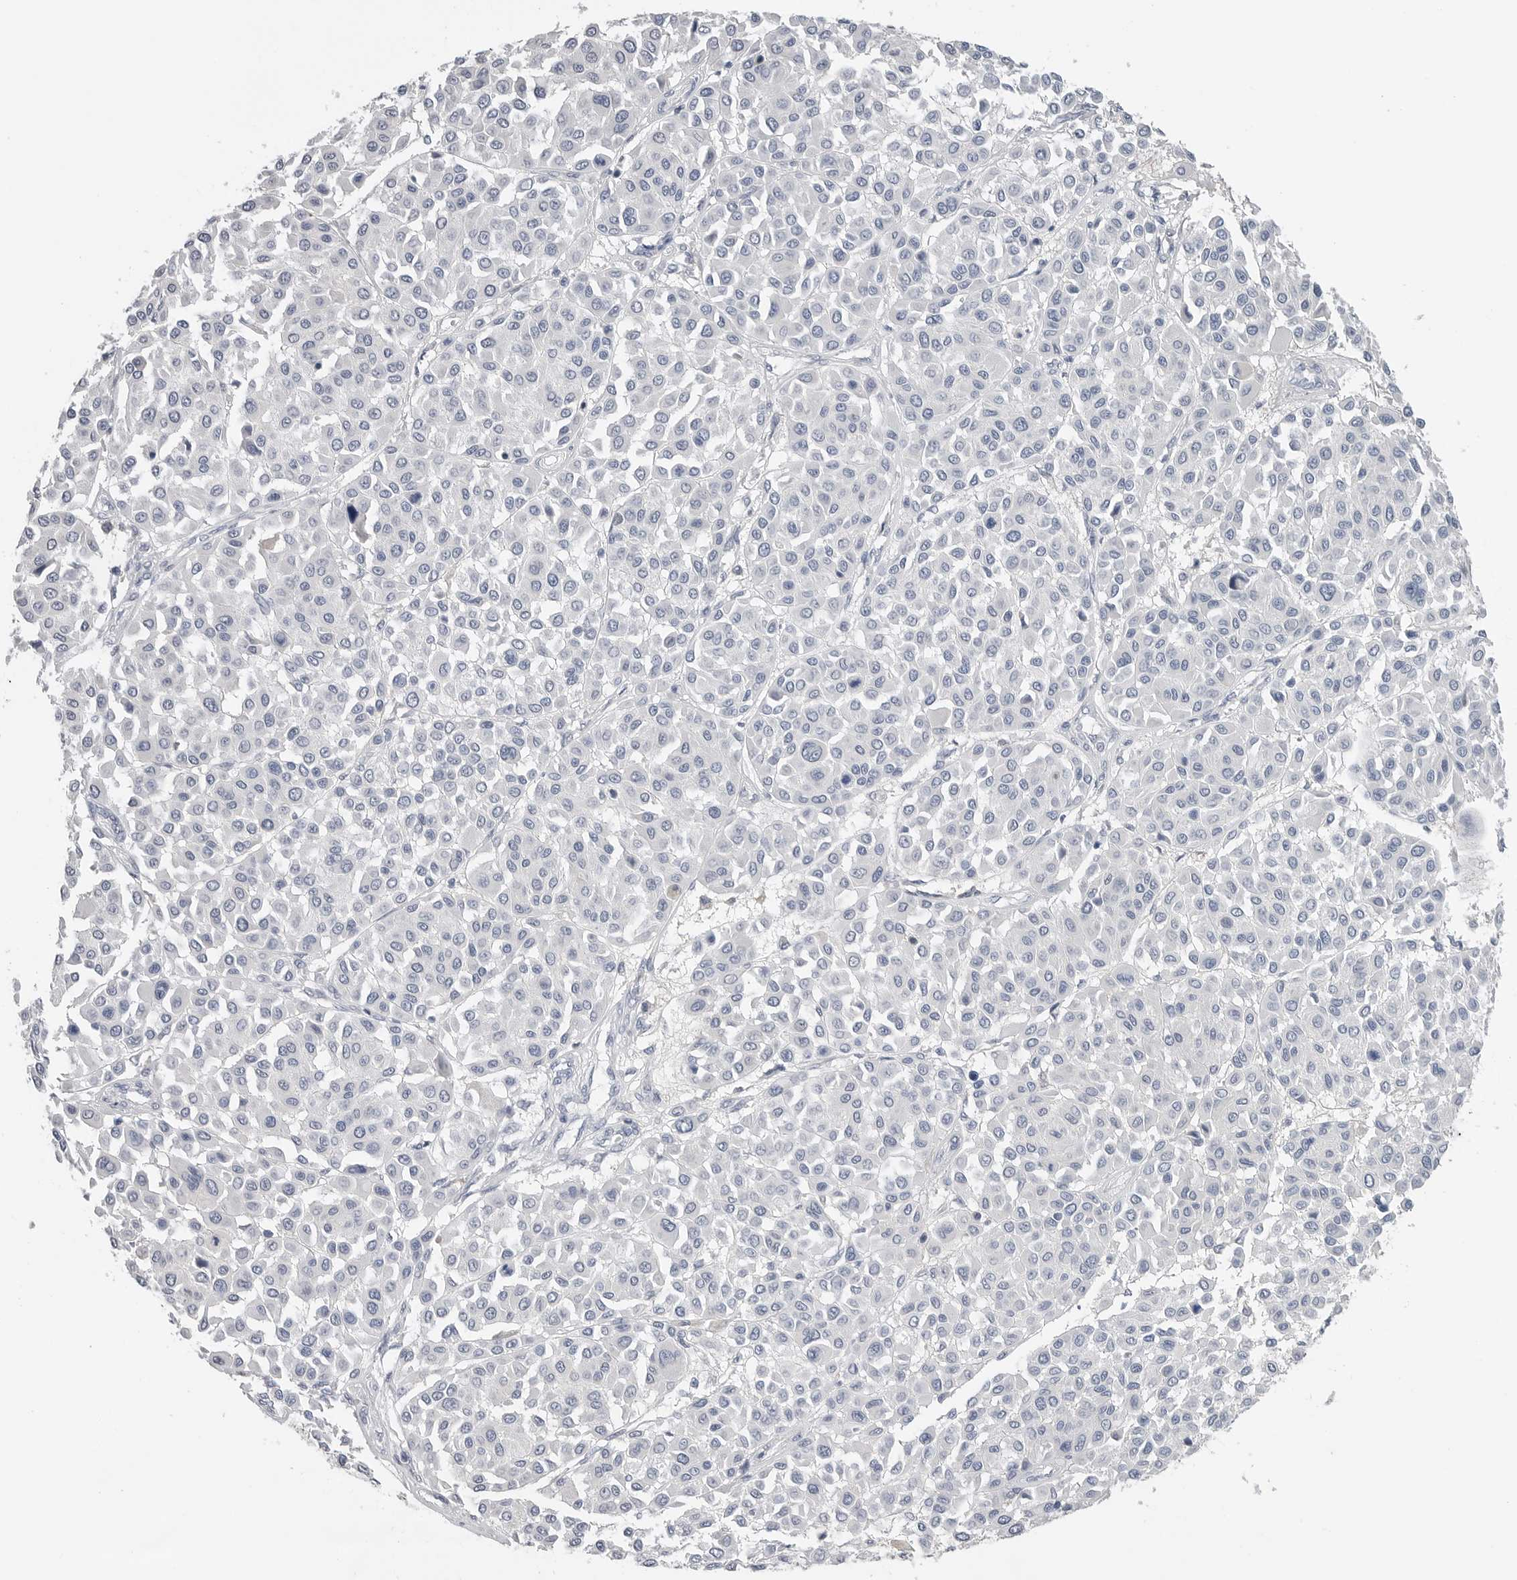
{"staining": {"intensity": "negative", "quantity": "none", "location": "none"}, "tissue": "melanoma", "cell_type": "Tumor cells", "image_type": "cancer", "snomed": [{"axis": "morphology", "description": "Malignant melanoma, Metastatic site"}, {"axis": "topography", "description": "Soft tissue"}], "caption": "Melanoma was stained to show a protein in brown. There is no significant staining in tumor cells.", "gene": "FABP6", "patient": {"sex": "male", "age": 41}}